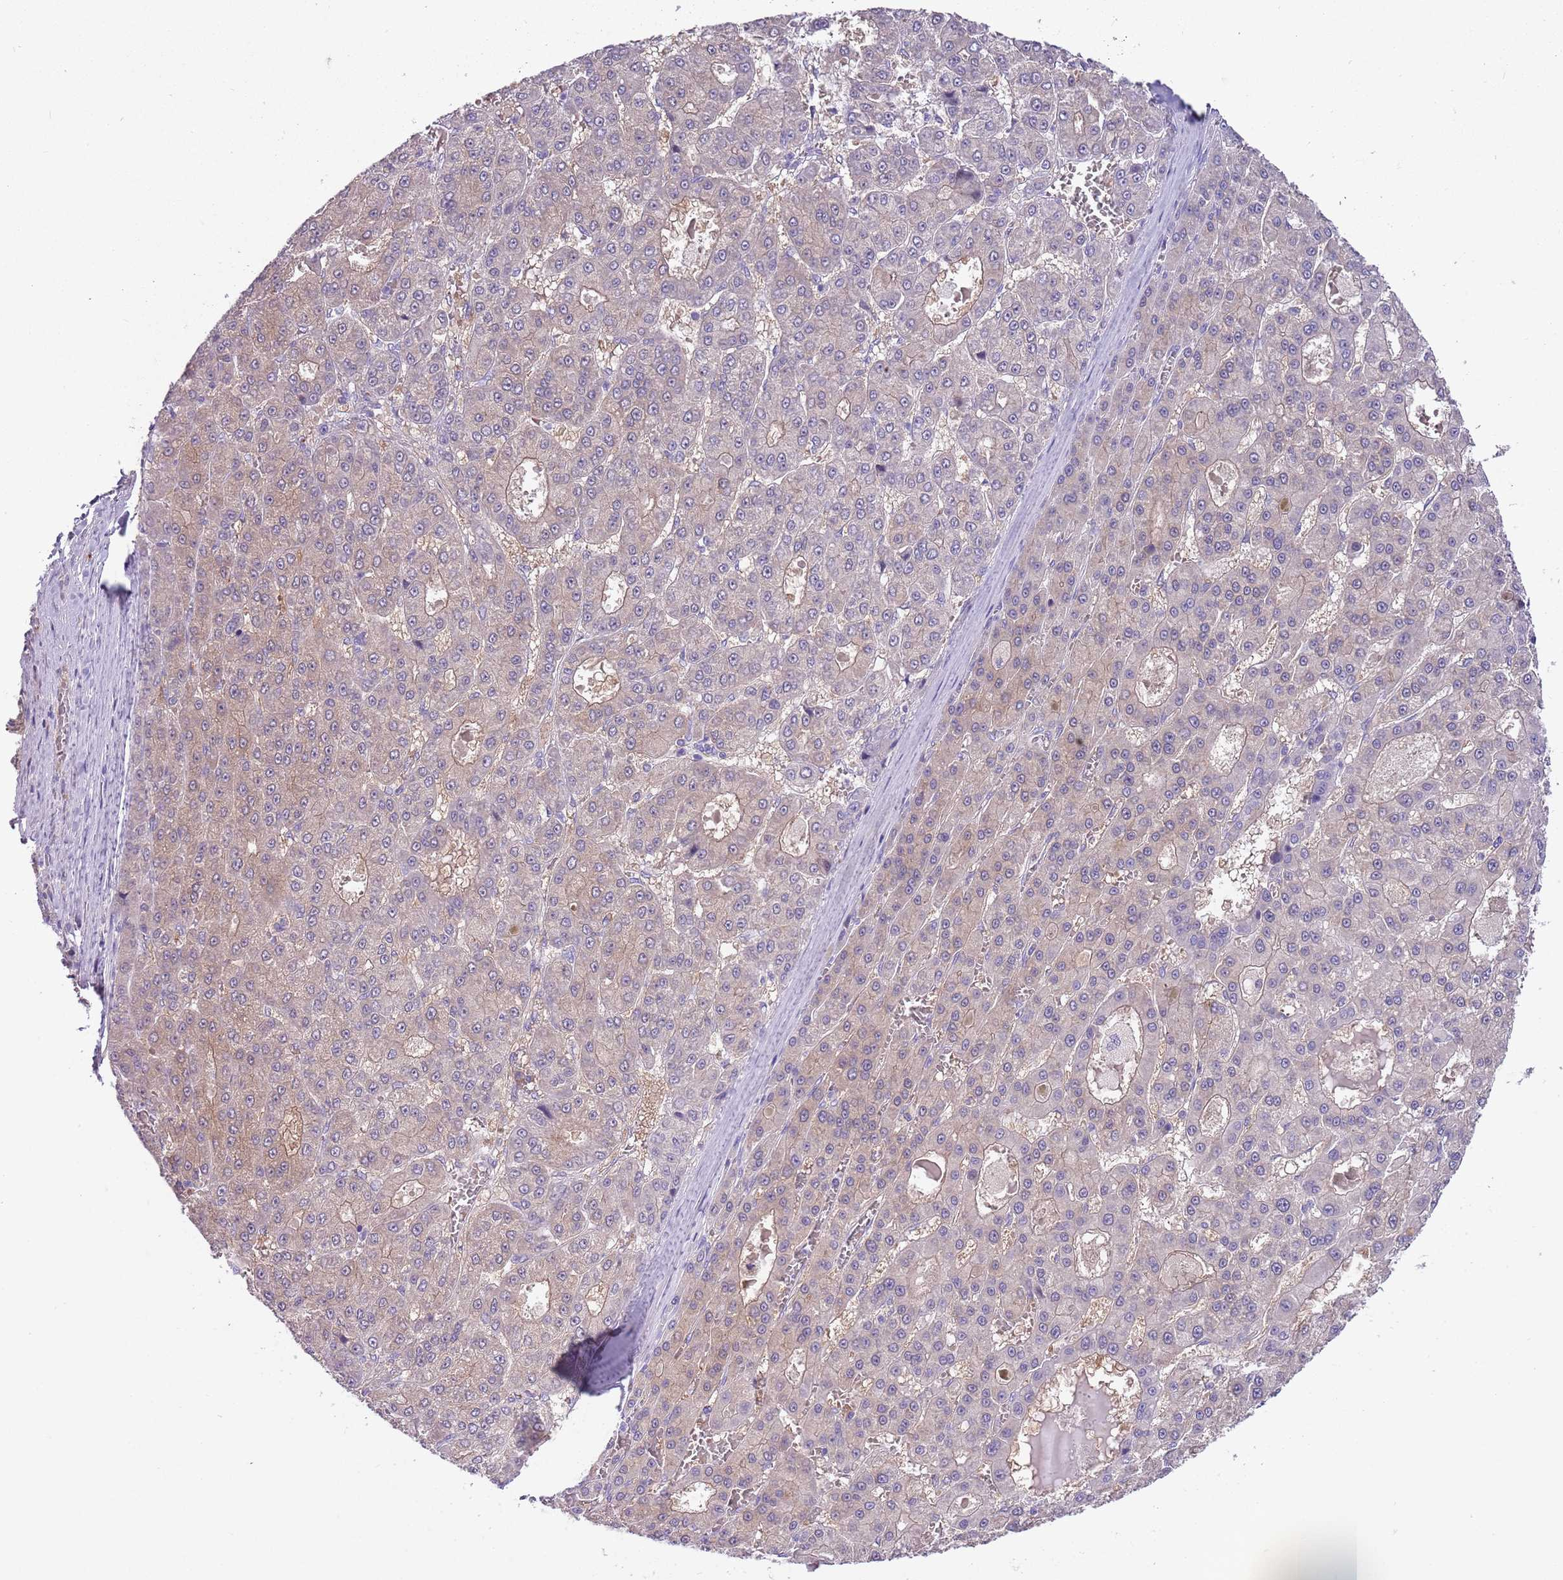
{"staining": {"intensity": "weak", "quantity": "<25%", "location": "cytoplasmic/membranous"}, "tissue": "liver cancer", "cell_type": "Tumor cells", "image_type": "cancer", "snomed": [{"axis": "morphology", "description": "Carcinoma, Hepatocellular, NOS"}, {"axis": "topography", "description": "Liver"}], "caption": "Tumor cells show no significant staining in liver cancer.", "gene": "CFAP73", "patient": {"sex": "male", "age": 70}}